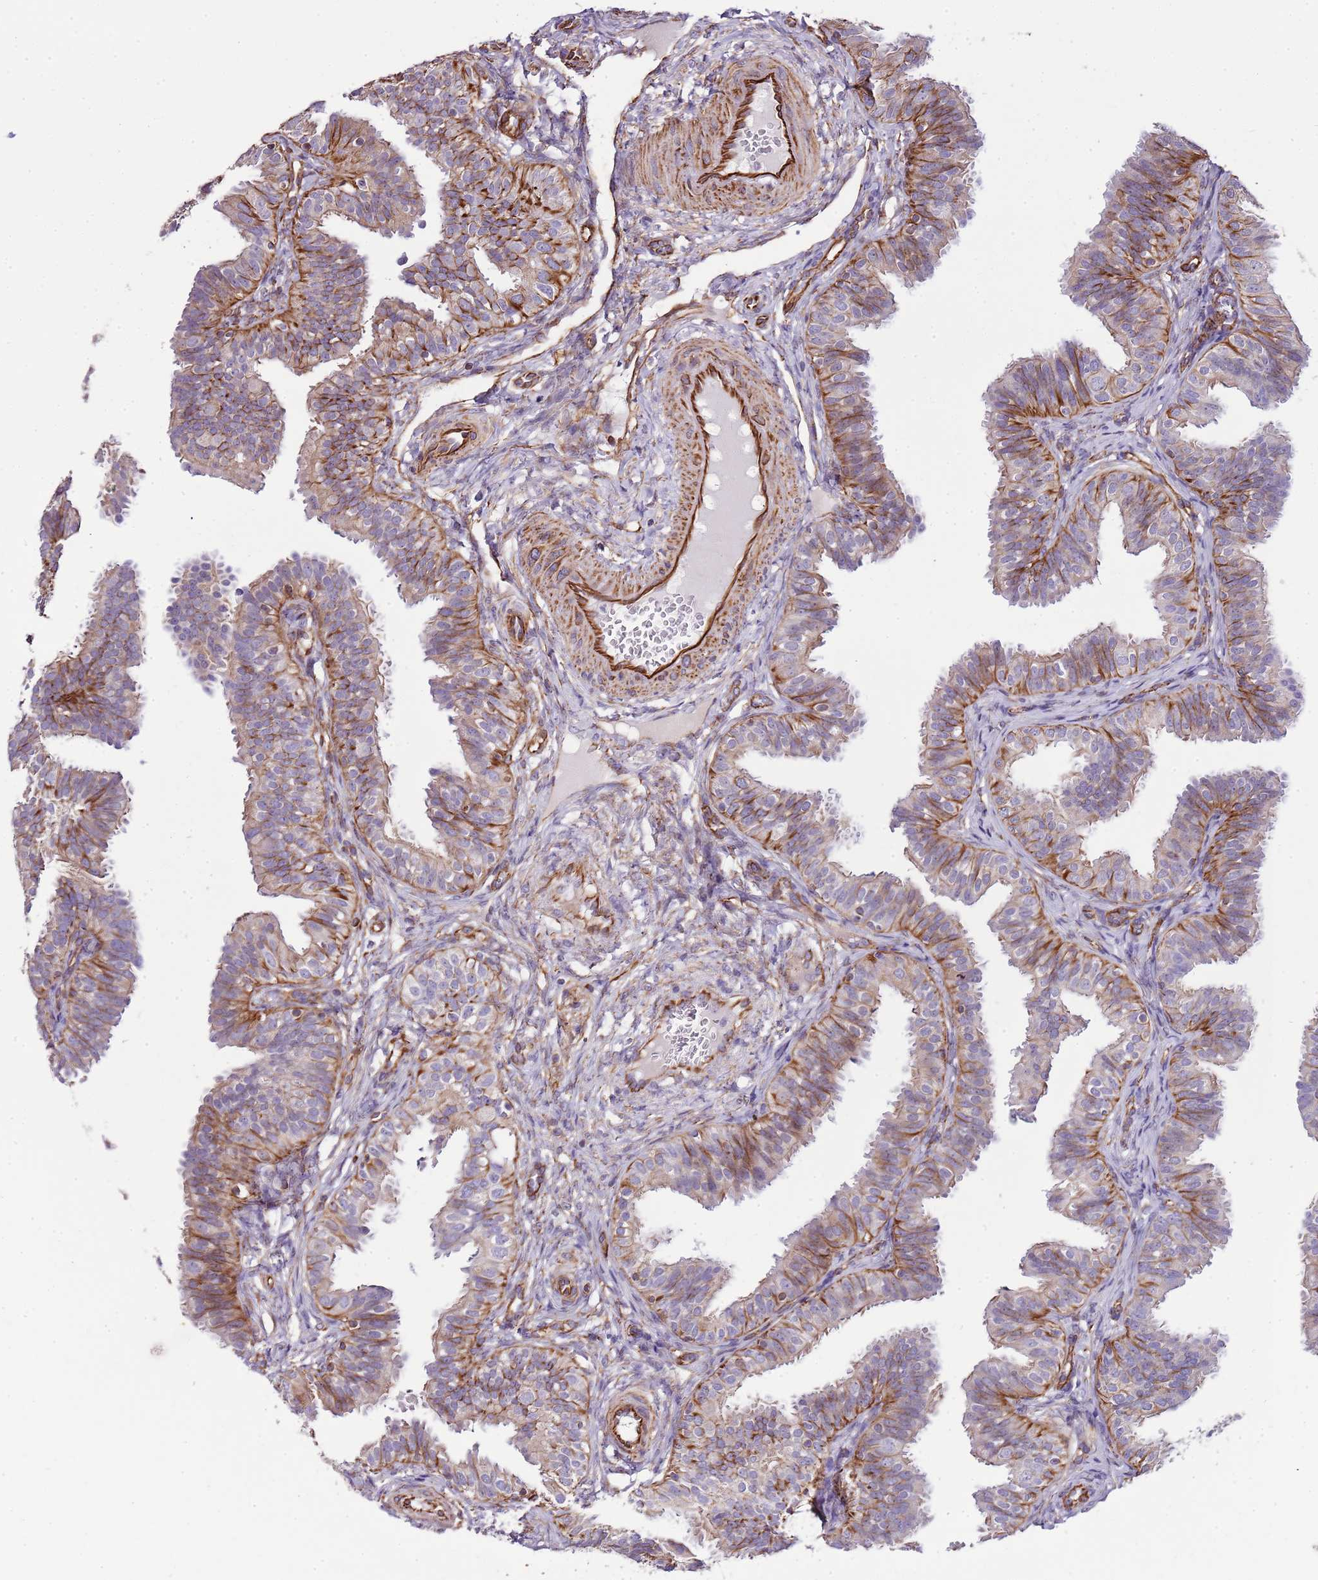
{"staining": {"intensity": "moderate", "quantity": "<25%", "location": "cytoplasmic/membranous"}, "tissue": "fallopian tube", "cell_type": "Glandular cells", "image_type": "normal", "snomed": [{"axis": "morphology", "description": "Normal tissue, NOS"}, {"axis": "topography", "description": "Fallopian tube"}], "caption": "IHC micrograph of normal fallopian tube stained for a protein (brown), which displays low levels of moderate cytoplasmic/membranous positivity in approximately <25% of glandular cells.", "gene": "ZNF786", "patient": {"sex": "female", "age": 35}}